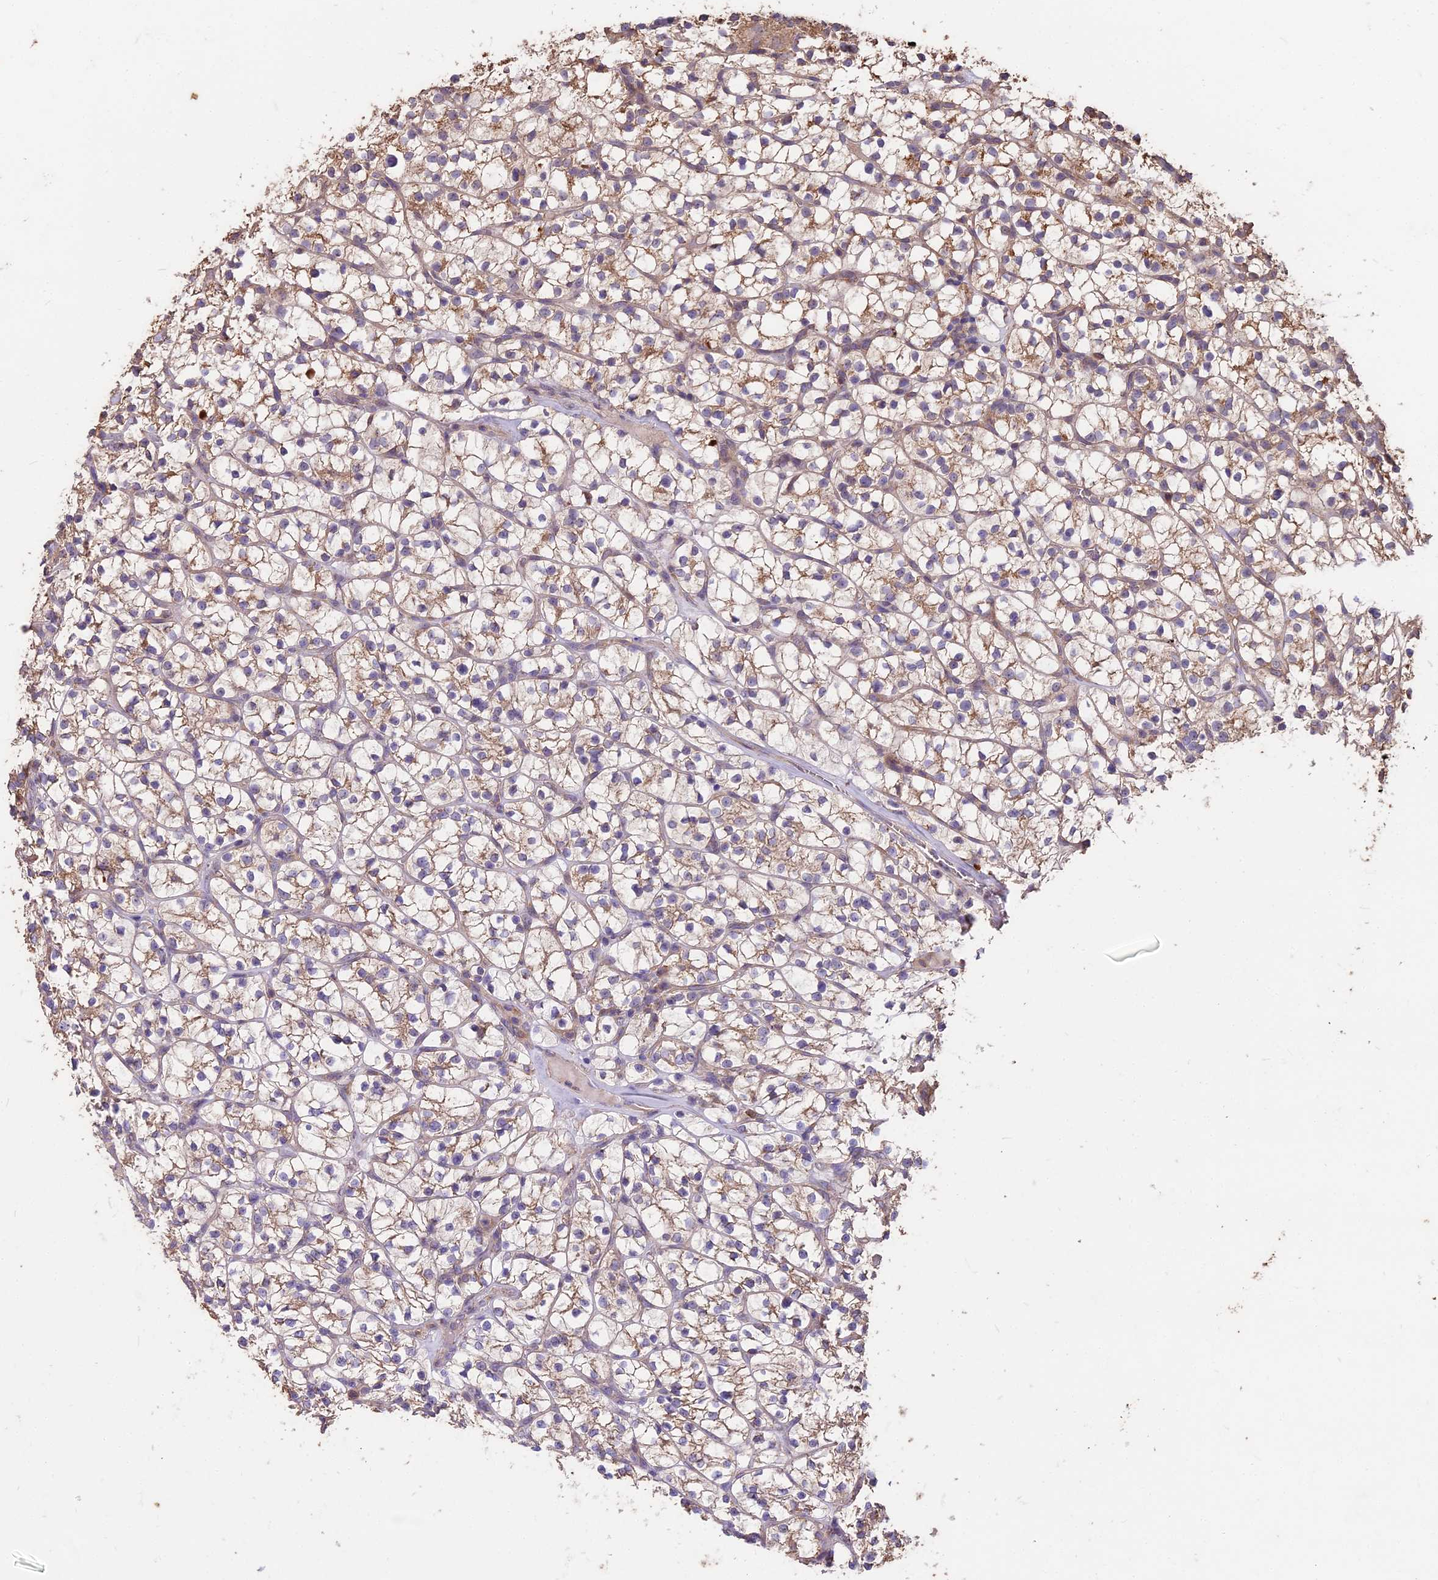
{"staining": {"intensity": "moderate", "quantity": "25%-75%", "location": "cytoplasmic/membranous"}, "tissue": "renal cancer", "cell_type": "Tumor cells", "image_type": "cancer", "snomed": [{"axis": "morphology", "description": "Adenocarcinoma, NOS"}, {"axis": "topography", "description": "Kidney"}], "caption": "Human adenocarcinoma (renal) stained with a brown dye exhibits moderate cytoplasmic/membranous positive staining in approximately 25%-75% of tumor cells.", "gene": "CEMIP2", "patient": {"sex": "female", "age": 64}}